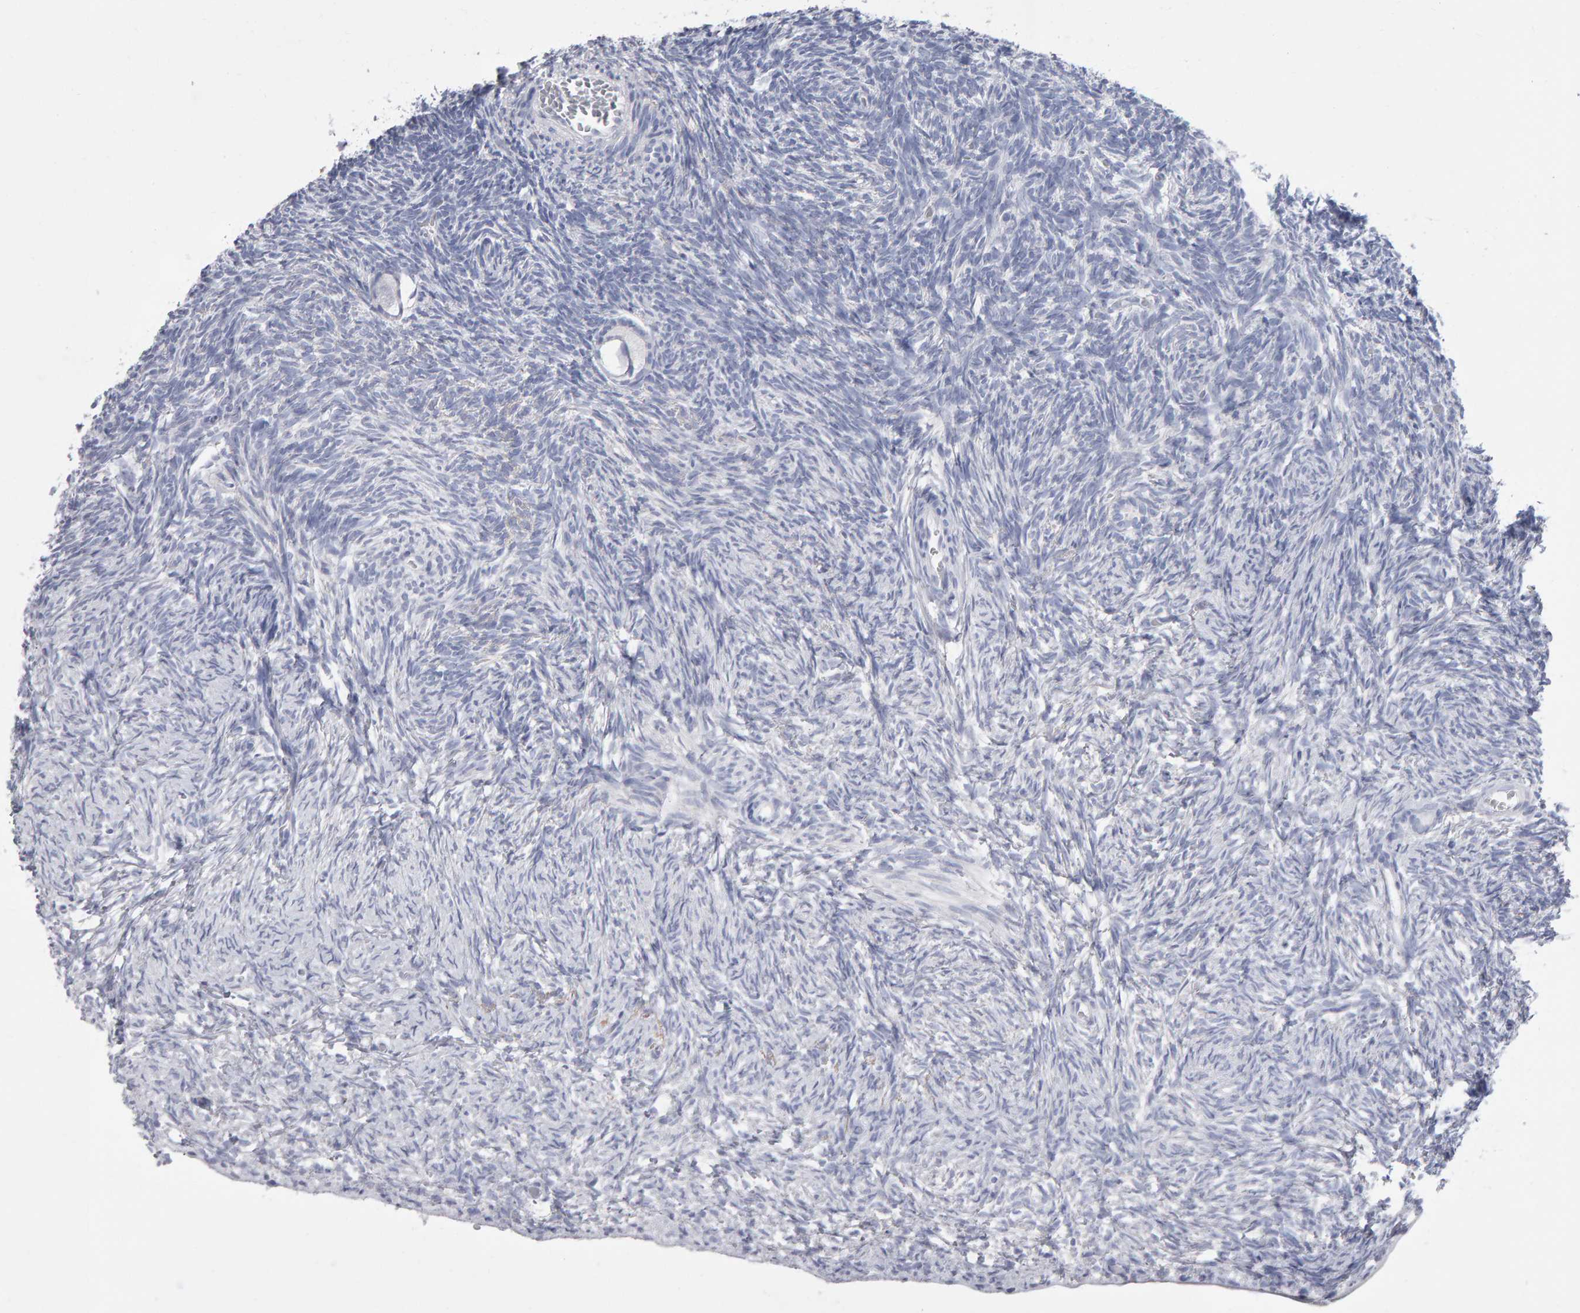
{"staining": {"intensity": "negative", "quantity": "none", "location": "none"}, "tissue": "ovary", "cell_type": "Follicle cells", "image_type": "normal", "snomed": [{"axis": "morphology", "description": "Normal tissue, NOS"}, {"axis": "topography", "description": "Ovary"}], "caption": "Protein analysis of unremarkable ovary displays no significant positivity in follicle cells.", "gene": "NCDN", "patient": {"sex": "female", "age": 34}}